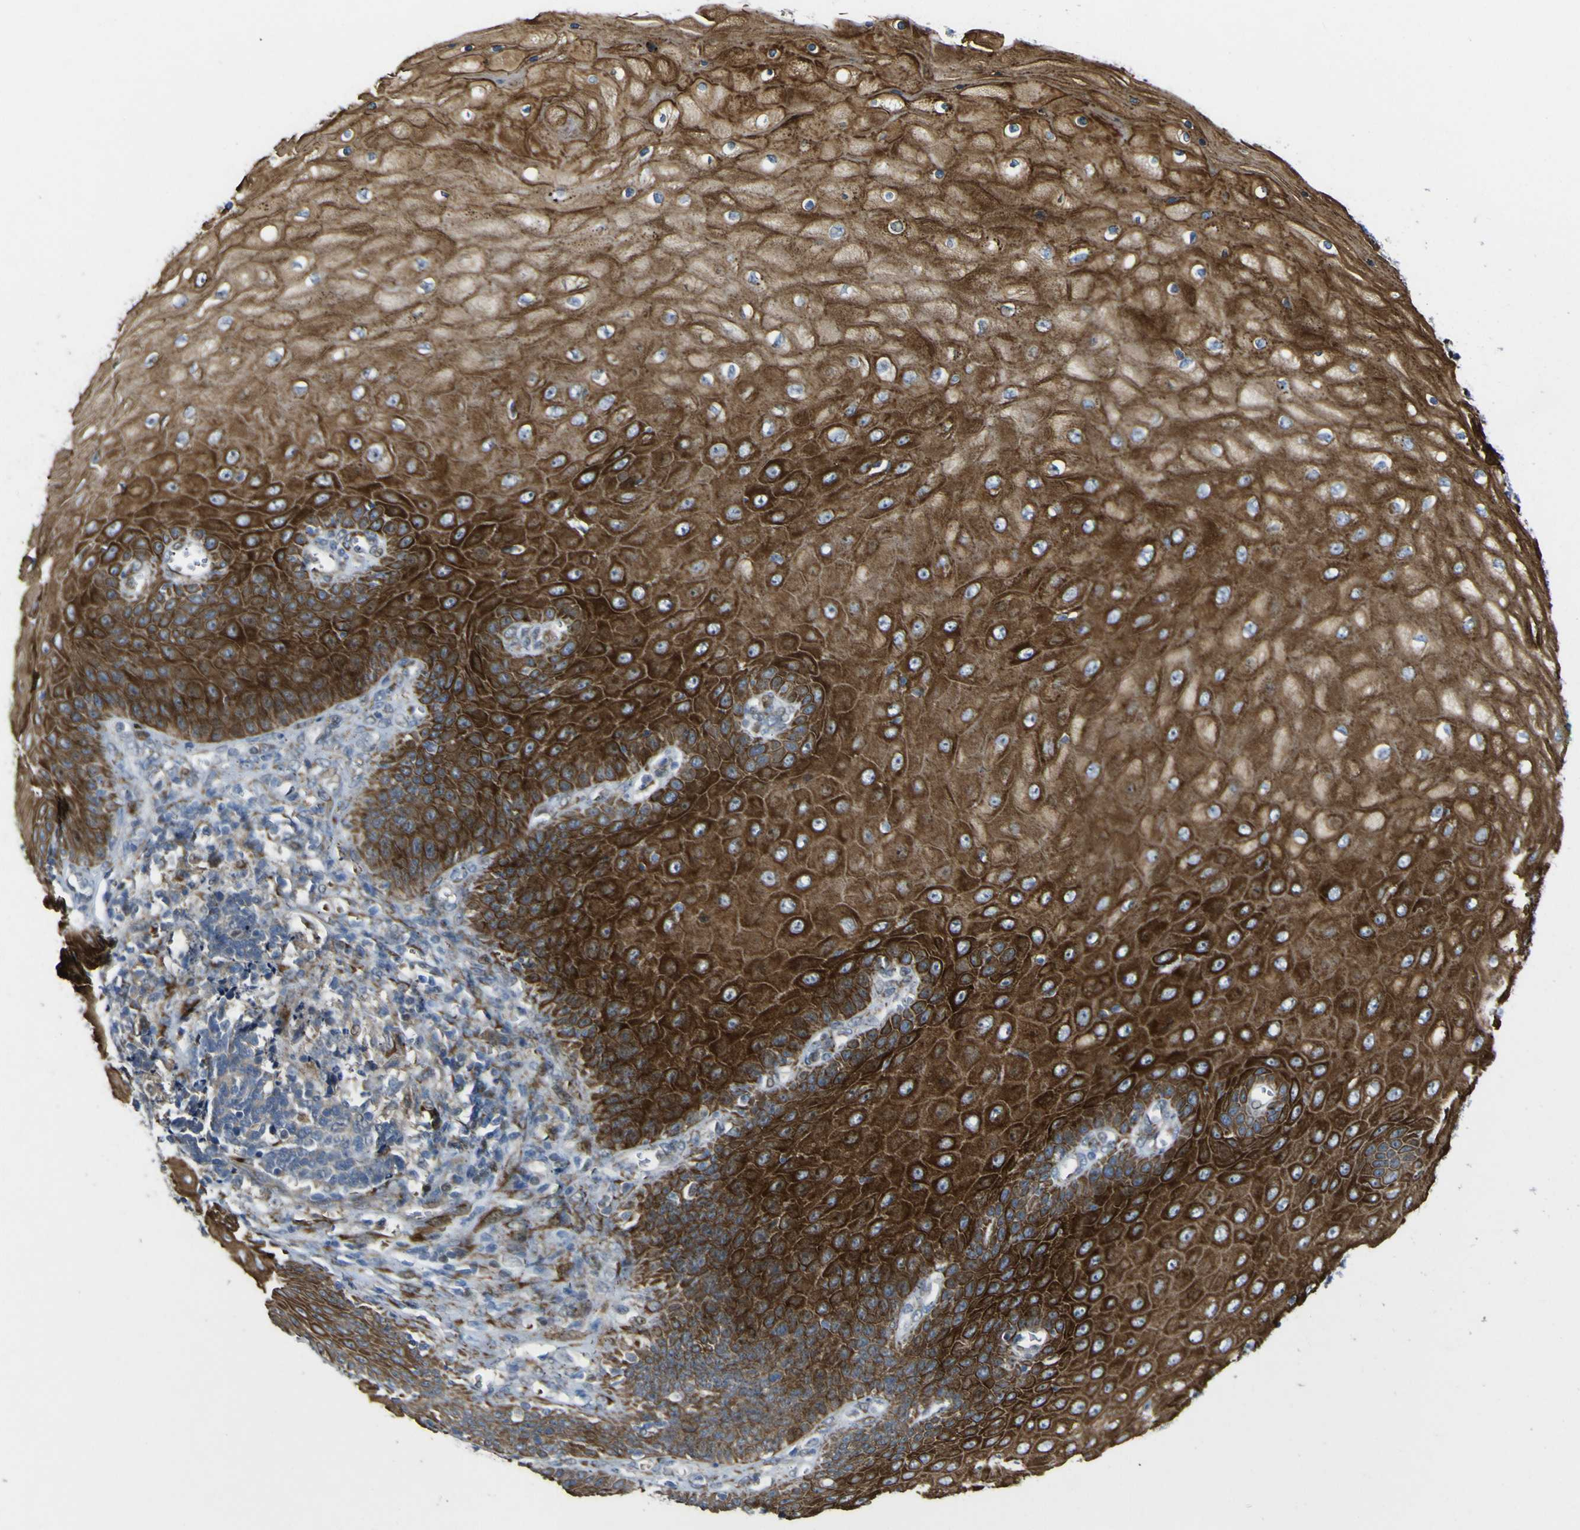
{"staining": {"intensity": "strong", "quantity": ">75%", "location": "cytoplasmic/membranous"}, "tissue": "cervical cancer", "cell_type": "Tumor cells", "image_type": "cancer", "snomed": [{"axis": "morphology", "description": "Squamous cell carcinoma, NOS"}, {"axis": "topography", "description": "Cervix"}], "caption": "IHC image of cervical cancer (squamous cell carcinoma) stained for a protein (brown), which shows high levels of strong cytoplasmic/membranous staining in approximately >75% of tumor cells.", "gene": "LBHD1", "patient": {"sex": "female", "age": 35}}